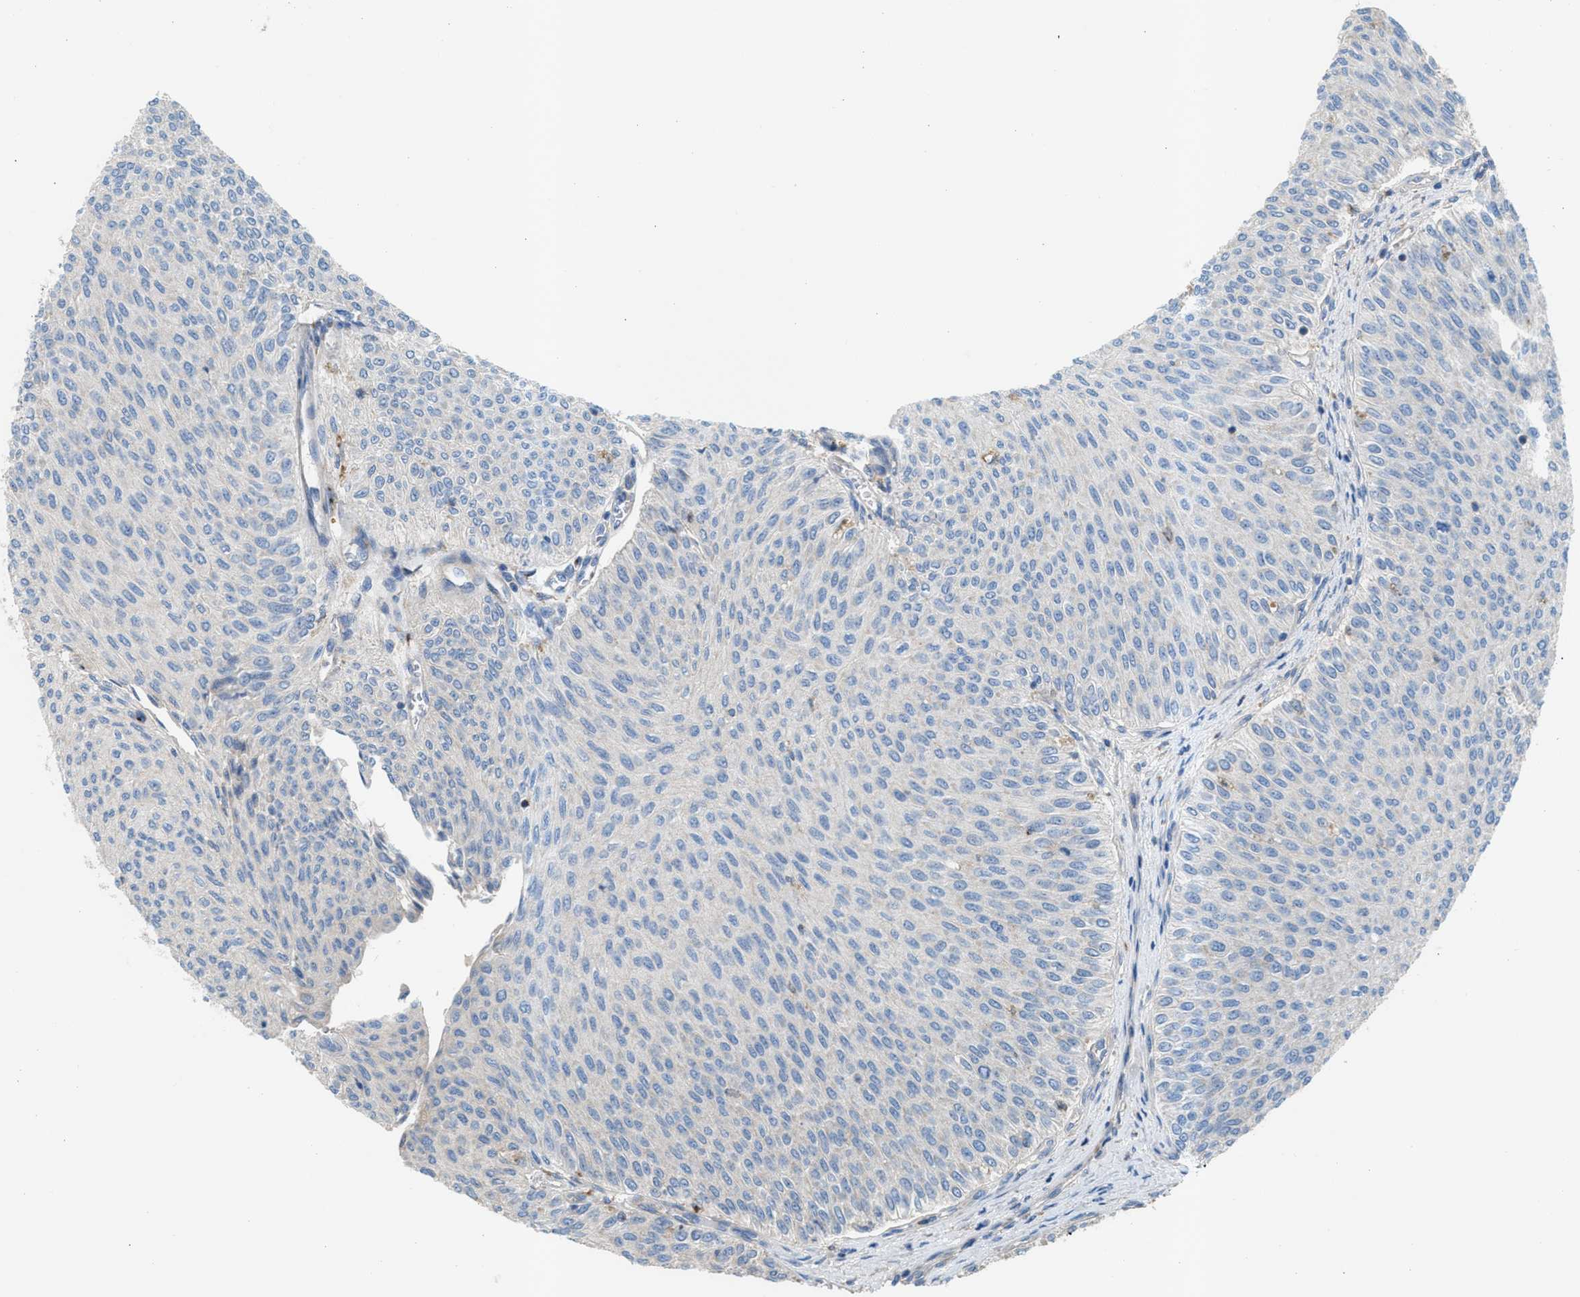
{"staining": {"intensity": "negative", "quantity": "none", "location": "none"}, "tissue": "urothelial cancer", "cell_type": "Tumor cells", "image_type": "cancer", "snomed": [{"axis": "morphology", "description": "Urothelial carcinoma, Low grade"}, {"axis": "topography", "description": "Urinary bladder"}], "caption": "Immunohistochemistry (IHC) histopathology image of low-grade urothelial carcinoma stained for a protein (brown), which reveals no staining in tumor cells. Brightfield microscopy of immunohistochemistry (IHC) stained with DAB (3,3'-diaminobenzidine) (brown) and hematoxylin (blue), captured at high magnification.", "gene": "AOAH", "patient": {"sex": "male", "age": 78}}